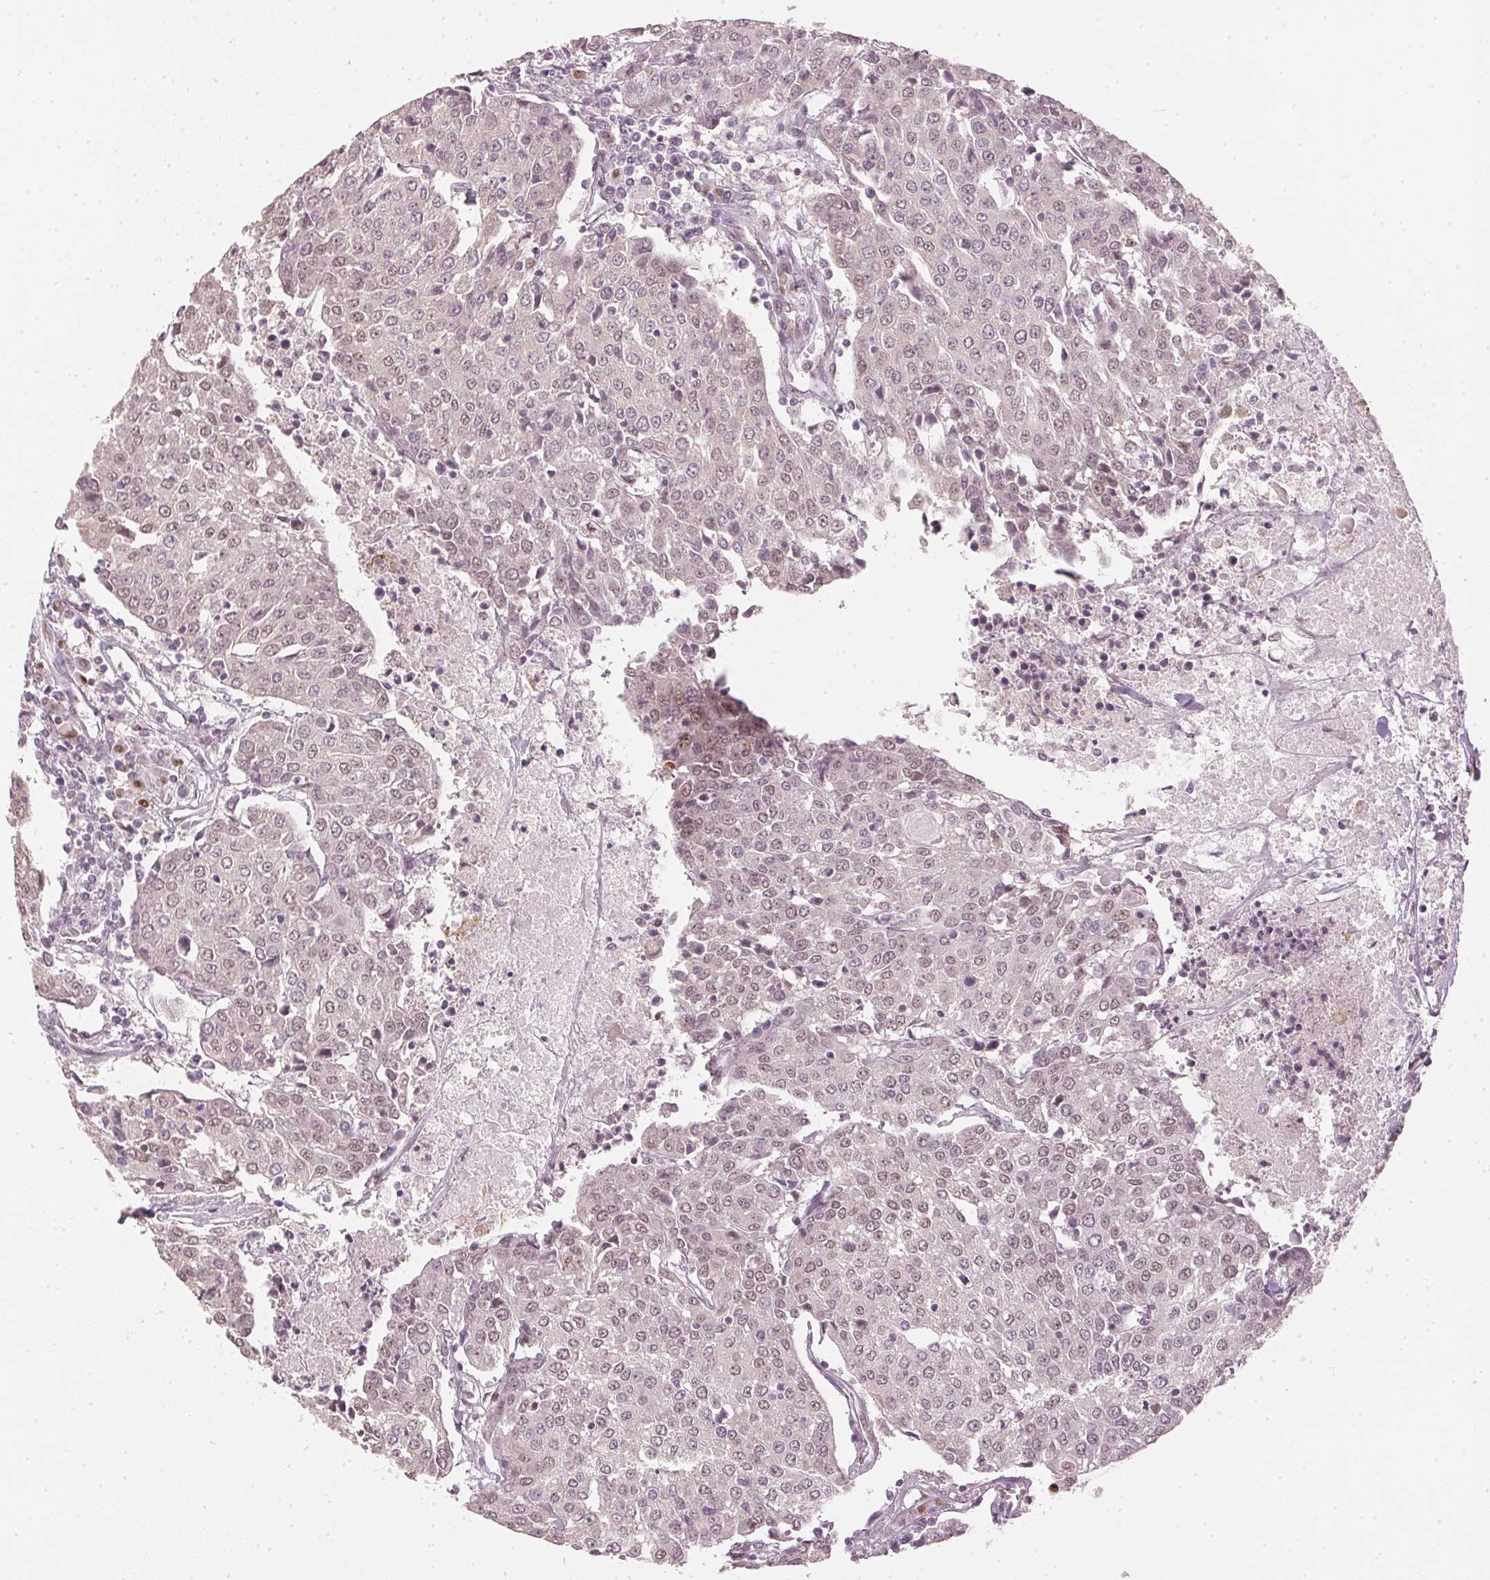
{"staining": {"intensity": "weak", "quantity": "<25%", "location": "nuclear"}, "tissue": "urothelial cancer", "cell_type": "Tumor cells", "image_type": "cancer", "snomed": [{"axis": "morphology", "description": "Urothelial carcinoma, High grade"}, {"axis": "topography", "description": "Urinary bladder"}], "caption": "High-grade urothelial carcinoma was stained to show a protein in brown. There is no significant staining in tumor cells.", "gene": "SLC39A3", "patient": {"sex": "female", "age": 85}}